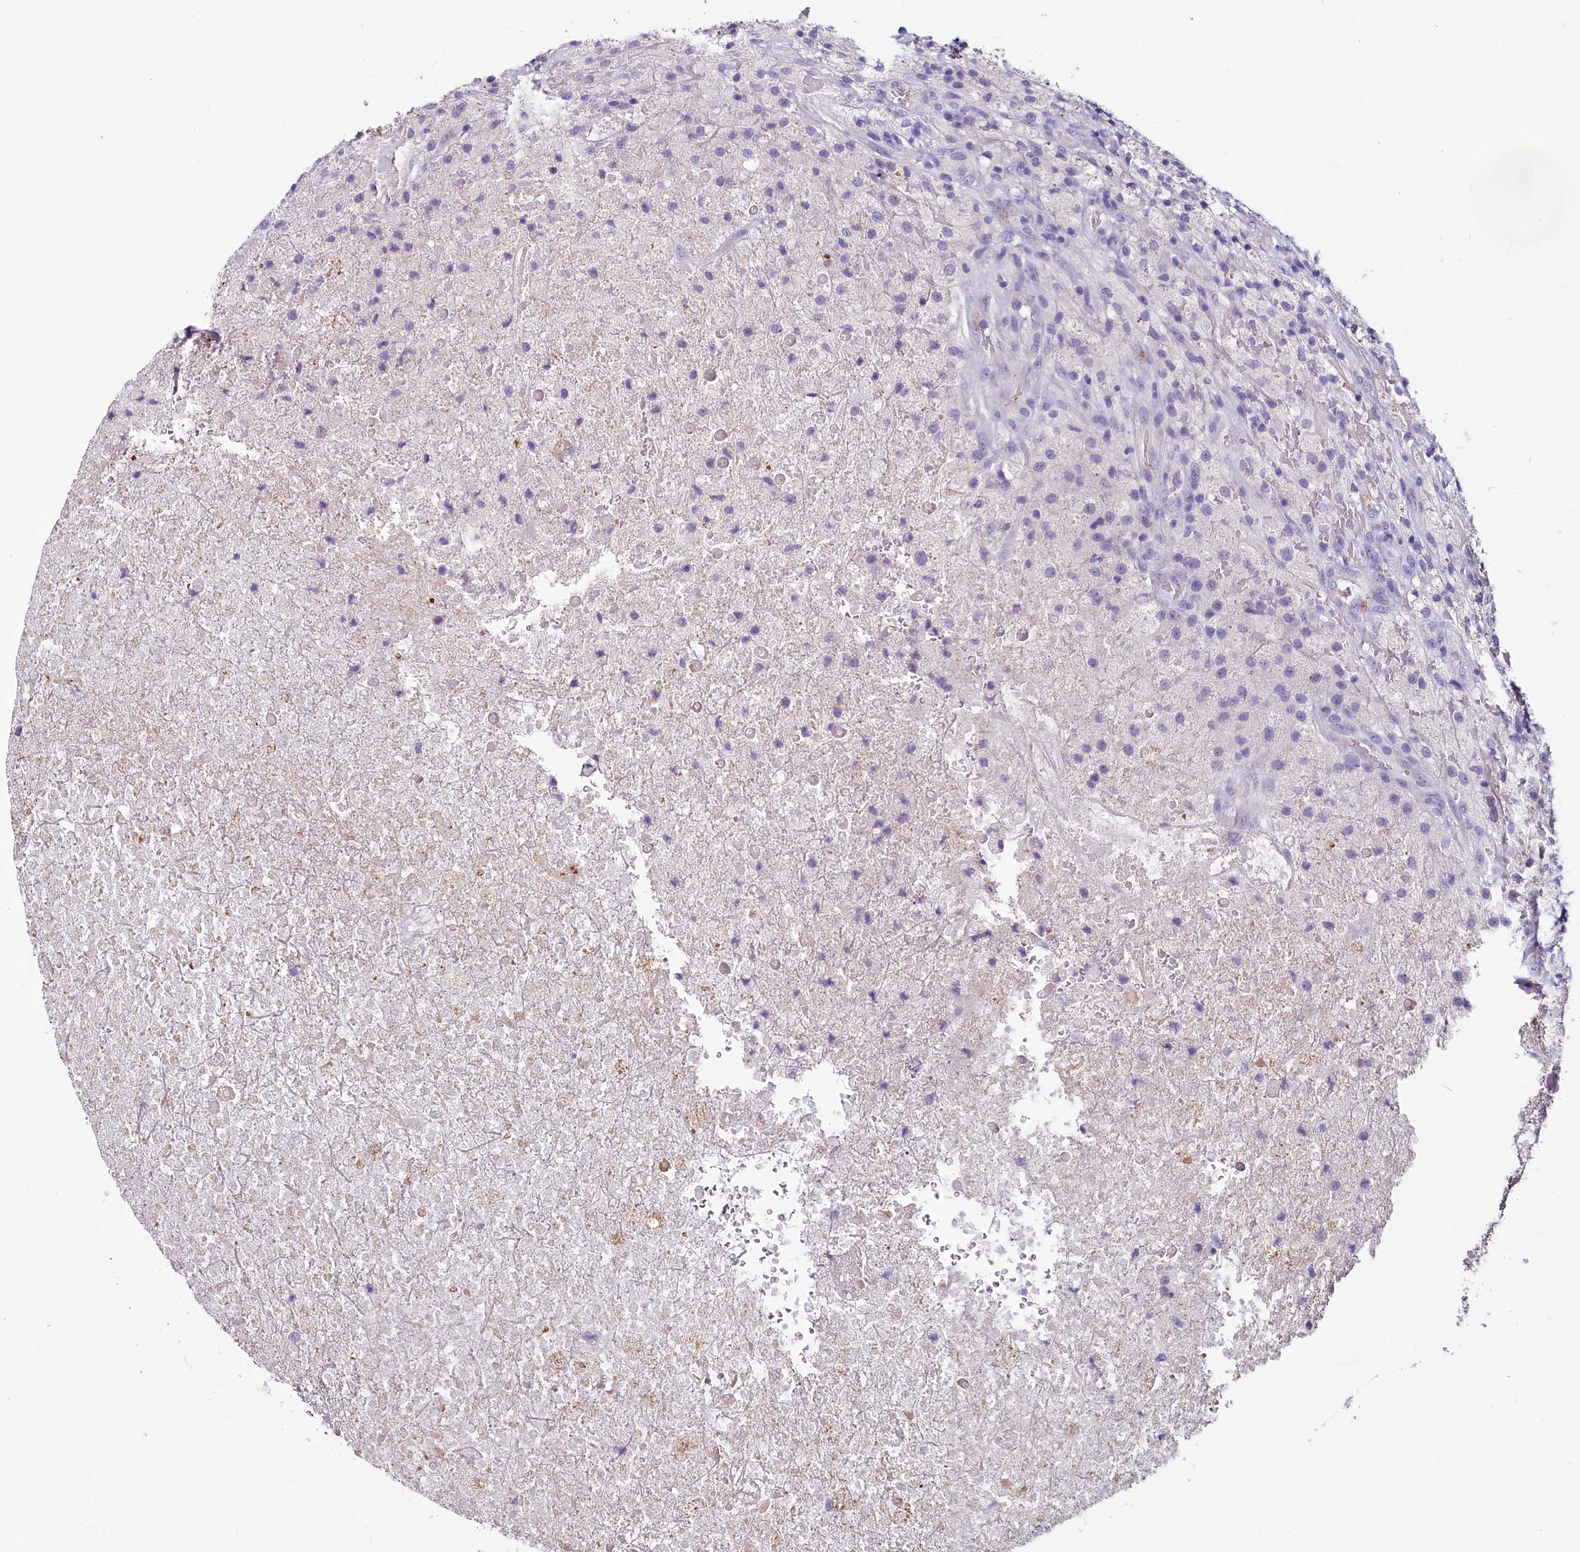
{"staining": {"intensity": "negative", "quantity": "none", "location": "none"}, "tissue": "glioma", "cell_type": "Tumor cells", "image_type": "cancer", "snomed": [{"axis": "morphology", "description": "Glioma, malignant, High grade"}, {"axis": "topography", "description": "Brain"}], "caption": "A histopathology image of glioma stained for a protein reveals no brown staining in tumor cells.", "gene": "INSC", "patient": {"sex": "male", "age": 69}}